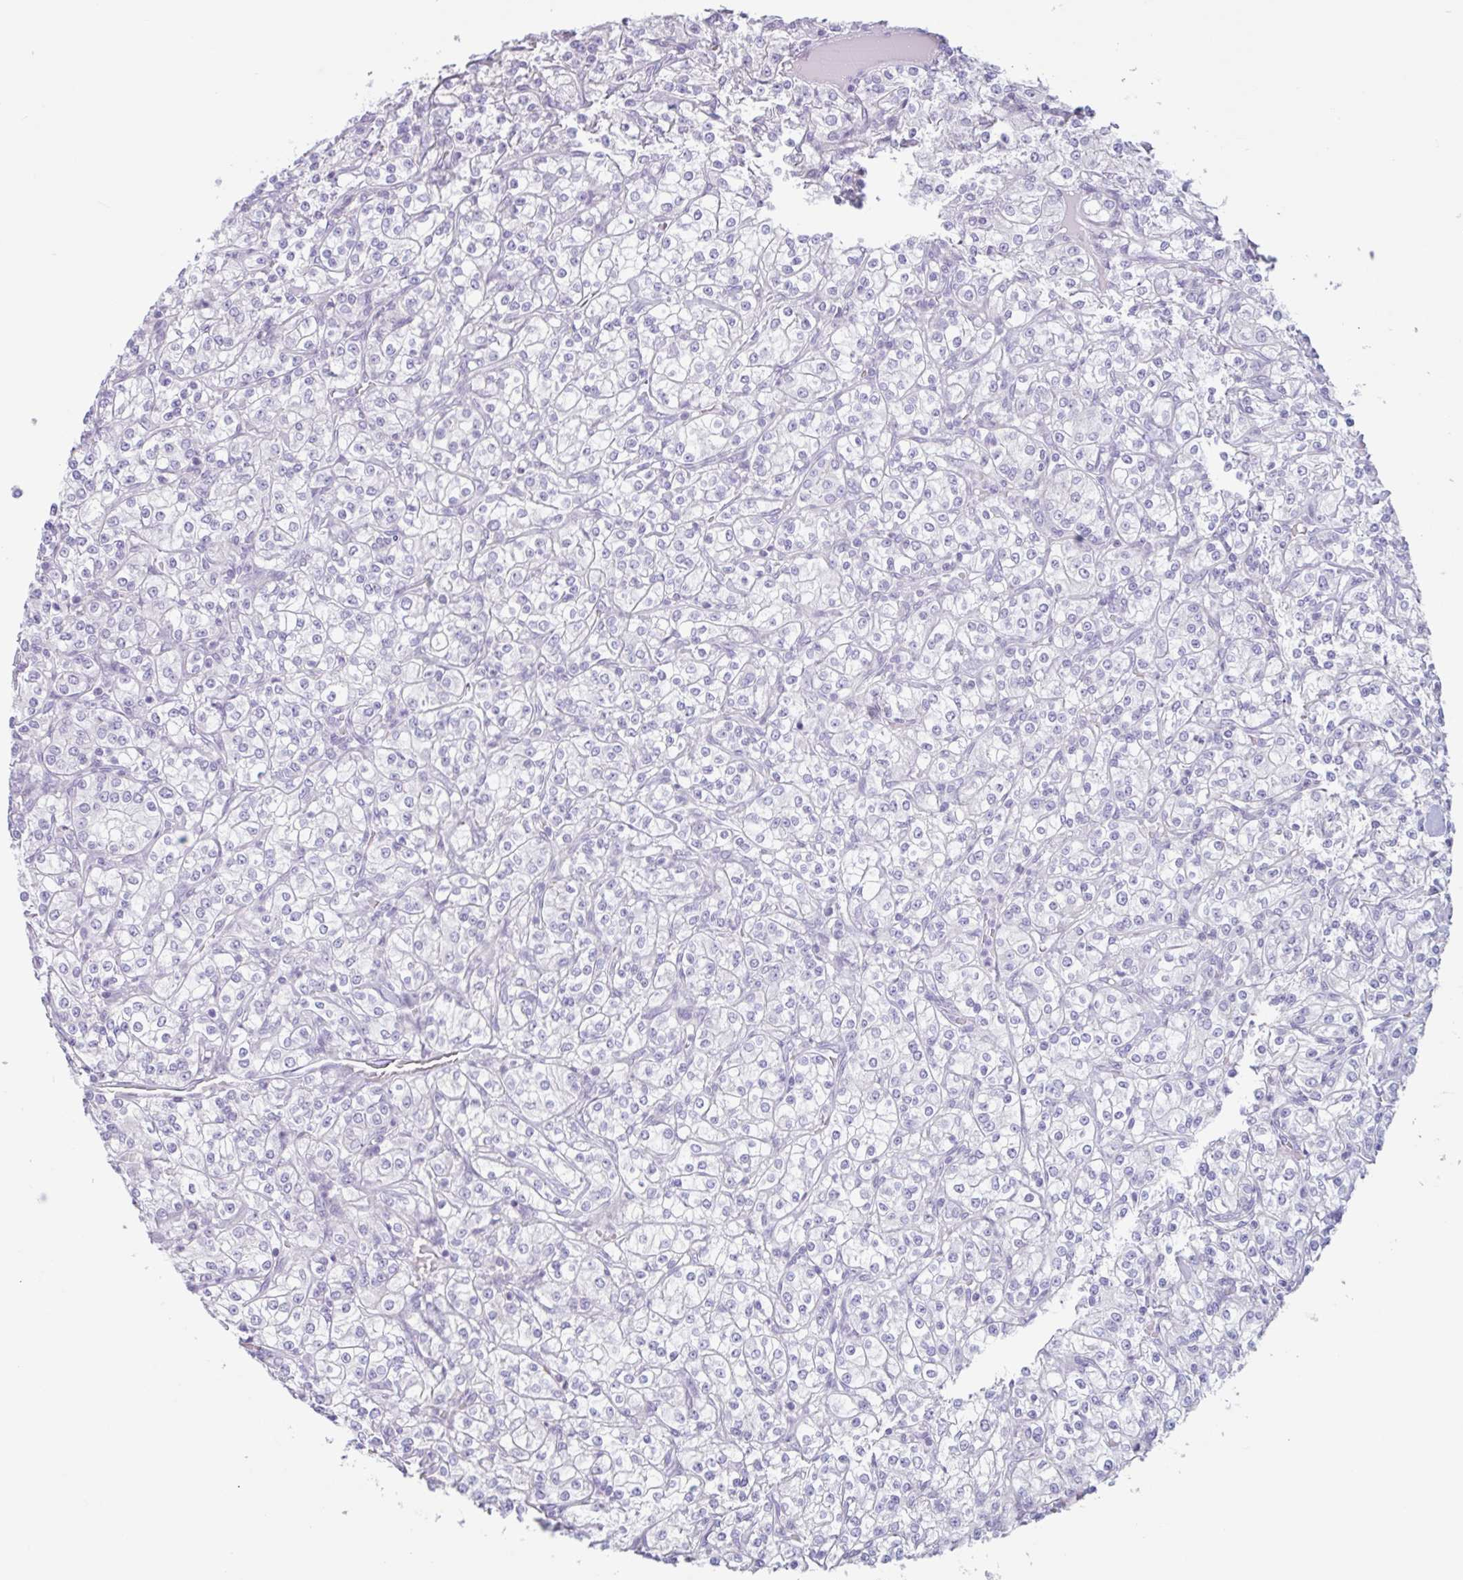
{"staining": {"intensity": "negative", "quantity": "none", "location": "none"}, "tissue": "renal cancer", "cell_type": "Tumor cells", "image_type": "cancer", "snomed": [{"axis": "morphology", "description": "Adenocarcinoma, NOS"}, {"axis": "topography", "description": "Kidney"}], "caption": "This is an immunohistochemistry histopathology image of human renal adenocarcinoma. There is no positivity in tumor cells.", "gene": "MYH10", "patient": {"sex": "male", "age": 77}}